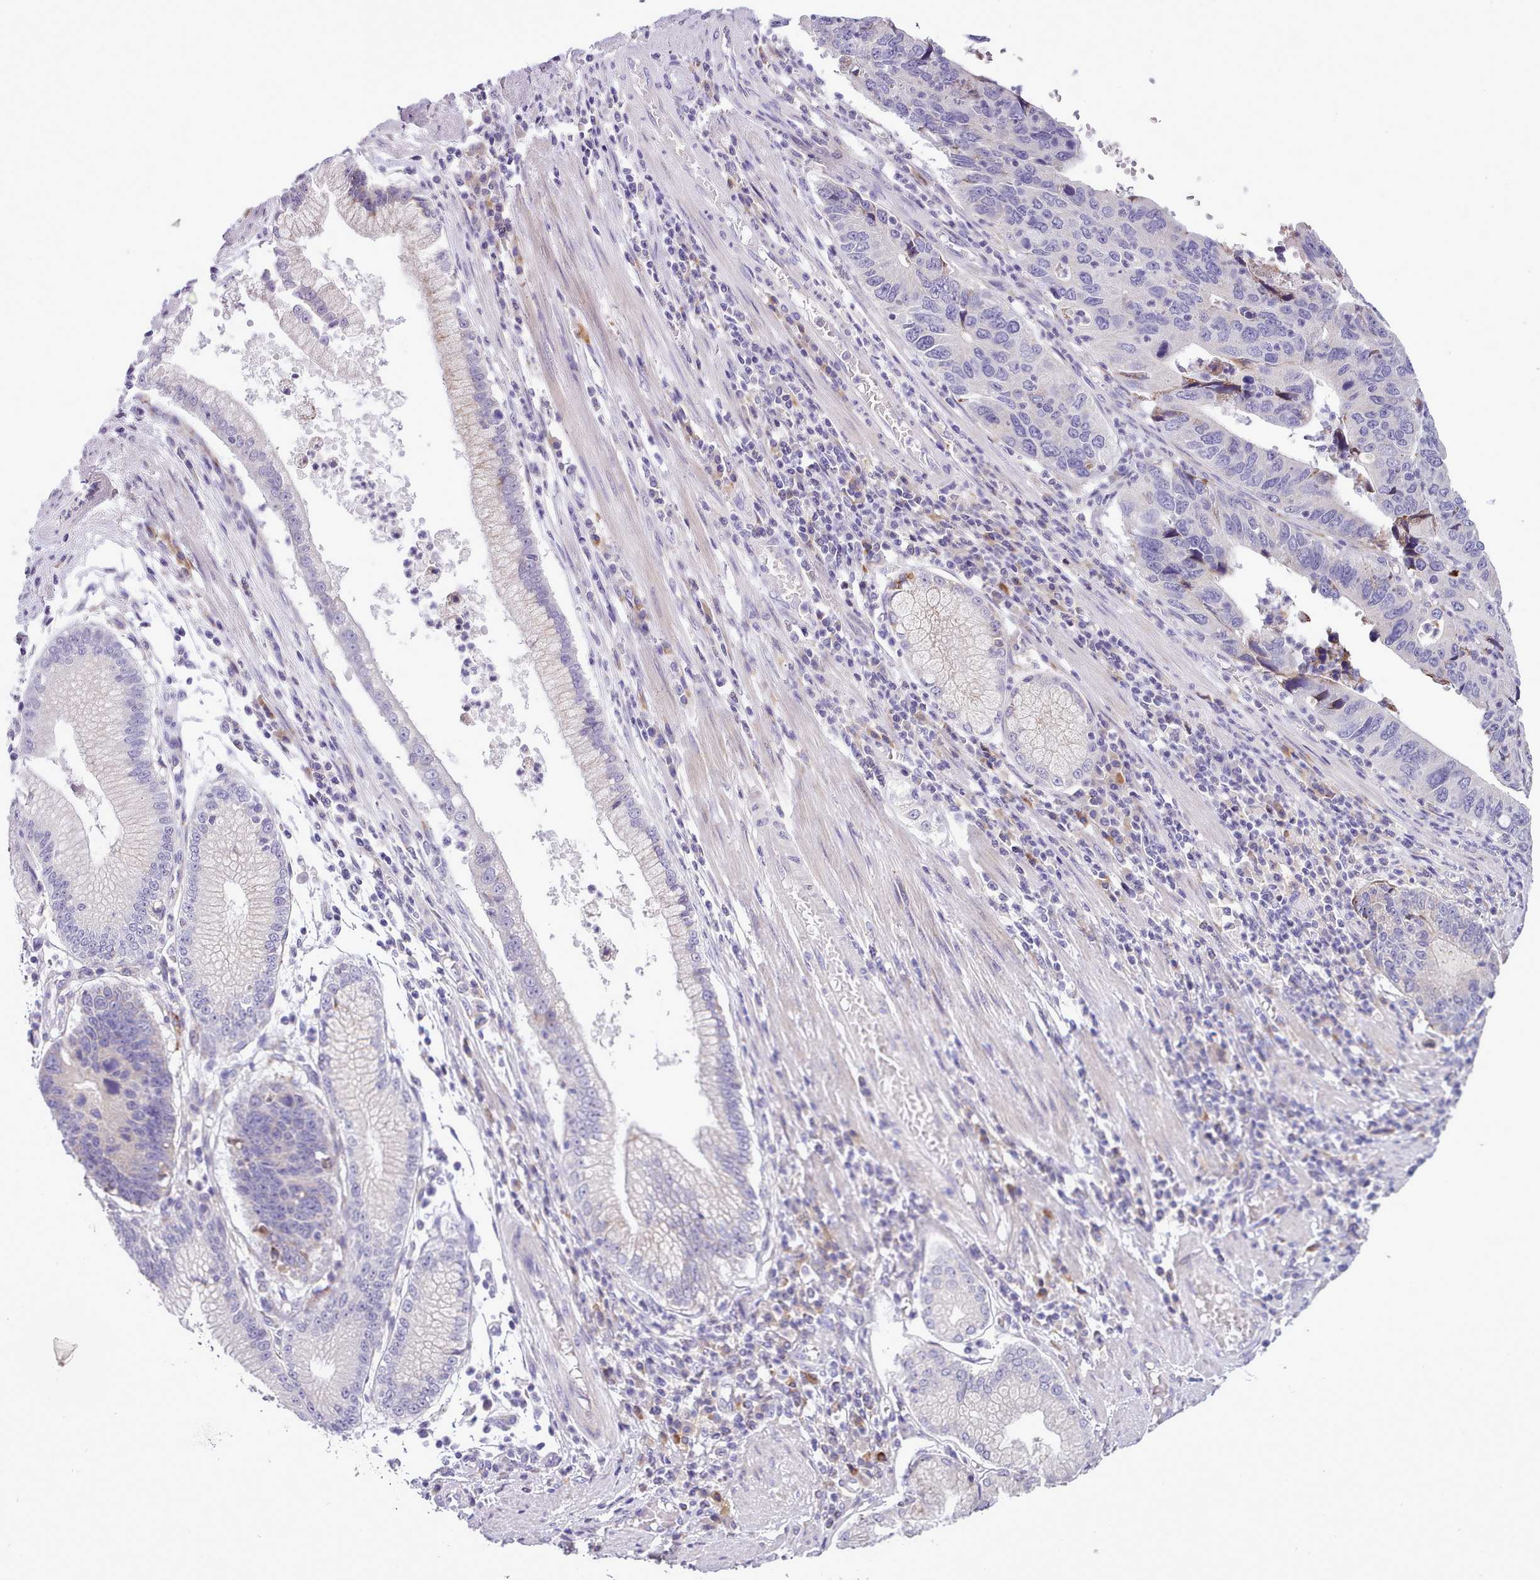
{"staining": {"intensity": "negative", "quantity": "none", "location": "none"}, "tissue": "stomach cancer", "cell_type": "Tumor cells", "image_type": "cancer", "snomed": [{"axis": "morphology", "description": "Adenocarcinoma, NOS"}, {"axis": "topography", "description": "Stomach"}], "caption": "DAB (3,3'-diaminobenzidine) immunohistochemical staining of human adenocarcinoma (stomach) reveals no significant expression in tumor cells.", "gene": "FAM83E", "patient": {"sex": "male", "age": 59}}